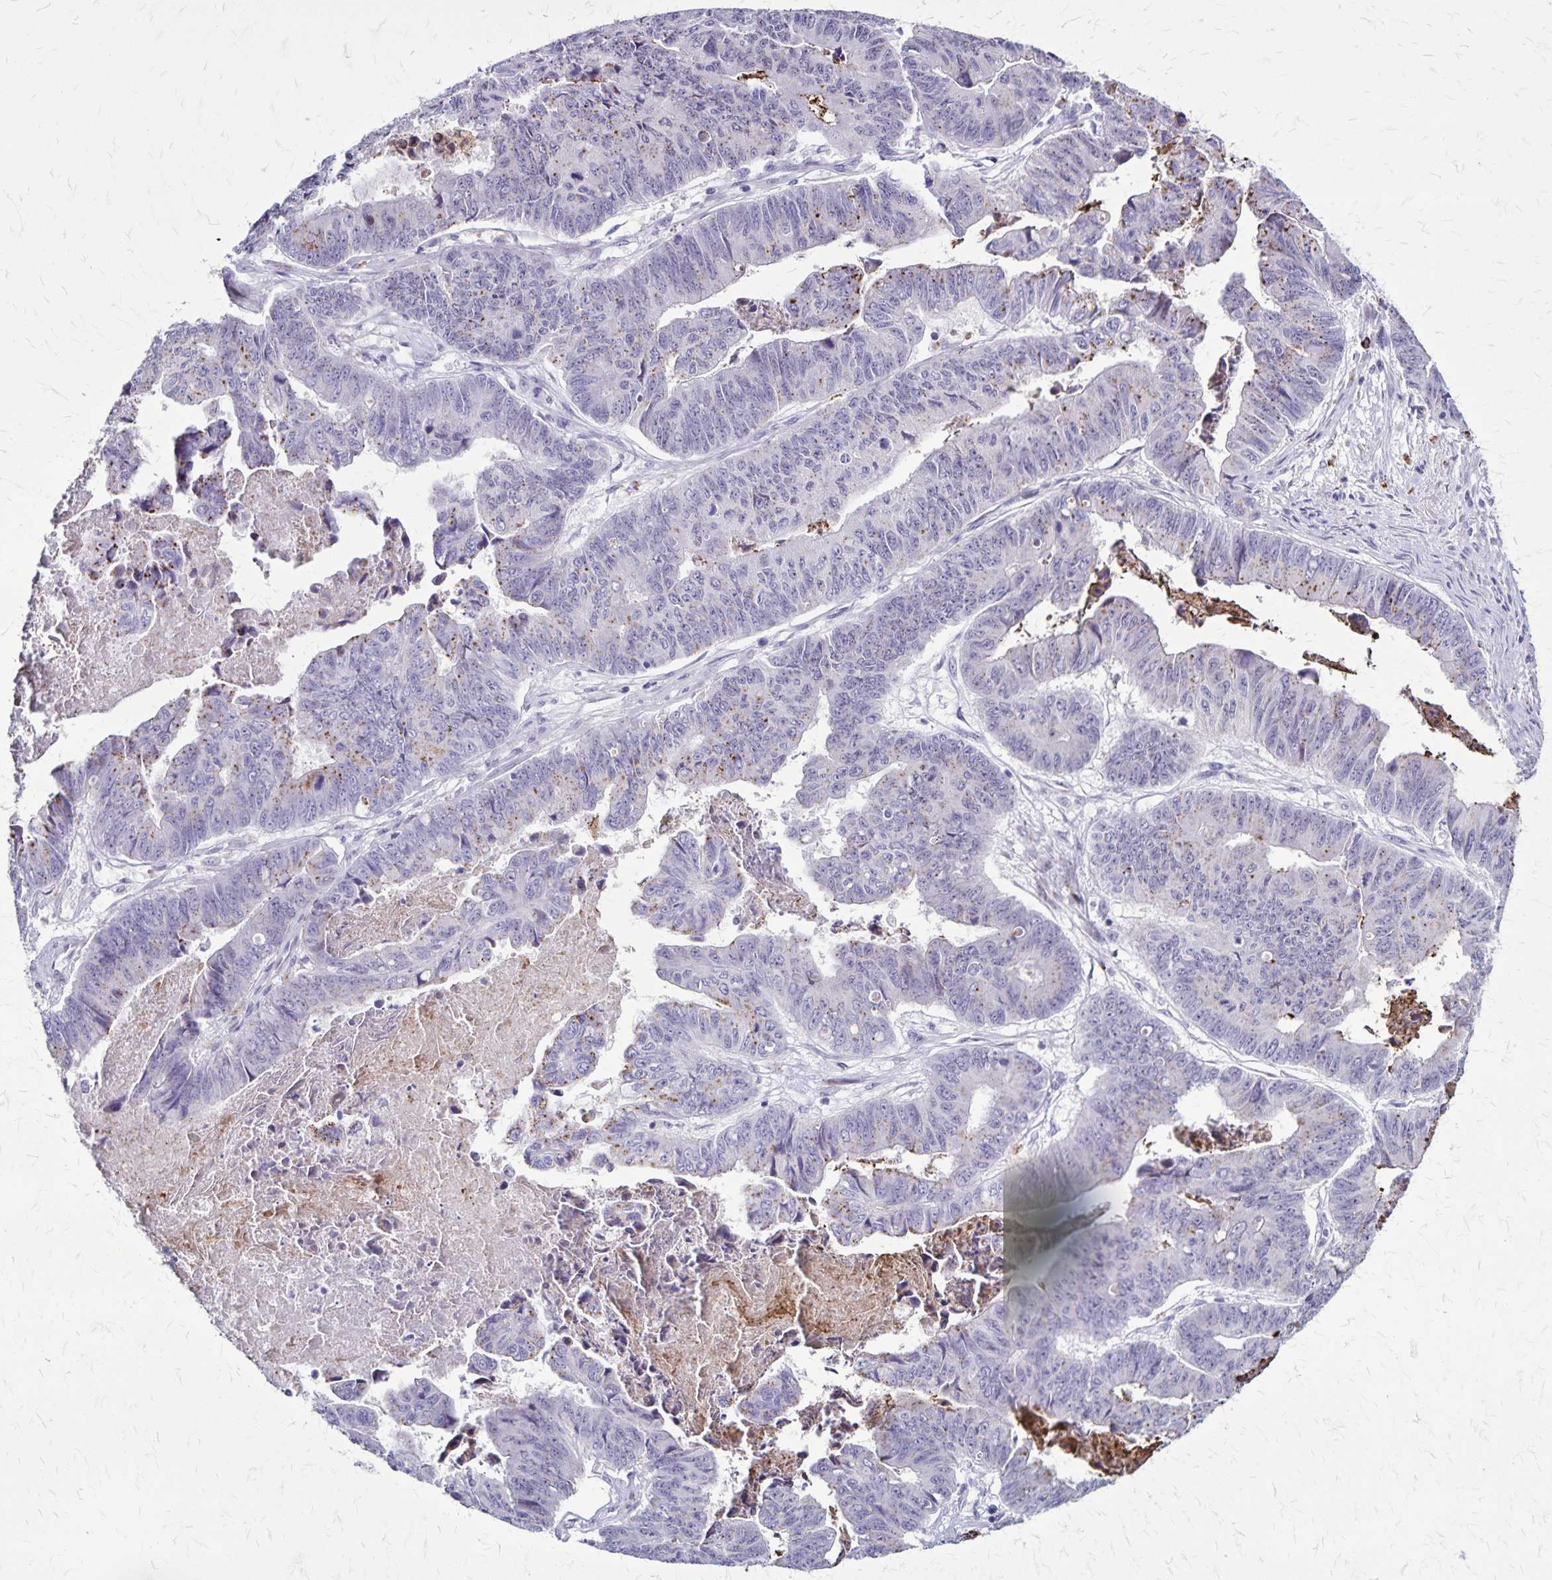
{"staining": {"intensity": "weak", "quantity": "25%-75%", "location": "cytoplasmic/membranous"}, "tissue": "stomach cancer", "cell_type": "Tumor cells", "image_type": "cancer", "snomed": [{"axis": "morphology", "description": "Adenocarcinoma, NOS"}, {"axis": "topography", "description": "Stomach, lower"}], "caption": "Adenocarcinoma (stomach) stained with DAB IHC reveals low levels of weak cytoplasmic/membranous staining in about 25%-75% of tumor cells. Ihc stains the protein of interest in brown and the nuclei are stained blue.", "gene": "OR51B5", "patient": {"sex": "male", "age": 77}}